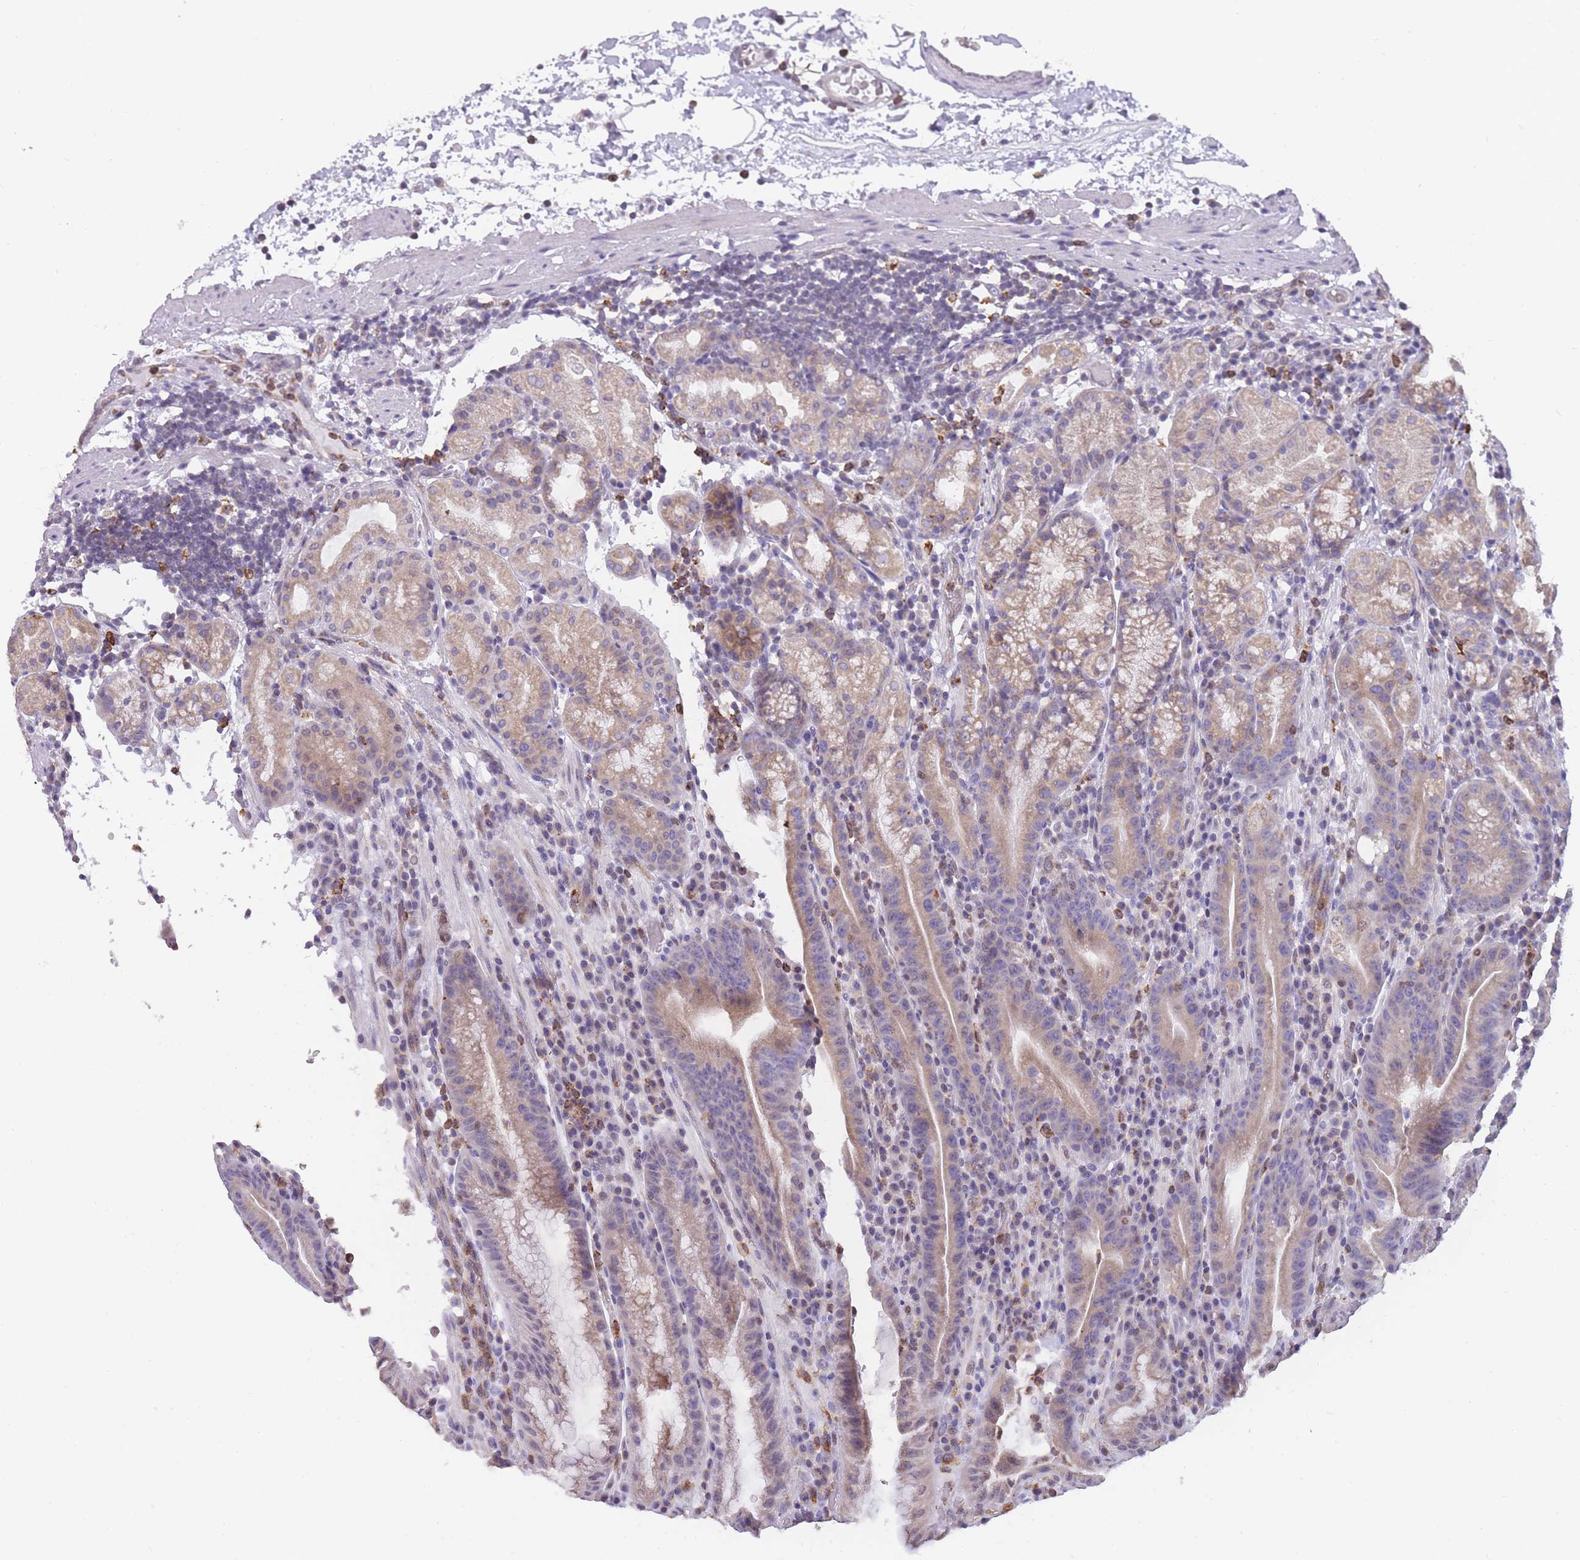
{"staining": {"intensity": "moderate", "quantity": "25%-75%", "location": "cytoplasmic/membranous"}, "tissue": "stomach", "cell_type": "Glandular cells", "image_type": "normal", "snomed": [{"axis": "morphology", "description": "Normal tissue, NOS"}, {"axis": "morphology", "description": "Inflammation, NOS"}, {"axis": "topography", "description": "Stomach"}], "caption": "Immunohistochemical staining of unremarkable human stomach displays moderate cytoplasmic/membranous protein positivity in approximately 25%-75% of glandular cells. (Stains: DAB (3,3'-diaminobenzidine) in brown, nuclei in blue, Microscopy: brightfield microscopy at high magnification).", "gene": "ZNF662", "patient": {"sex": "male", "age": 79}}